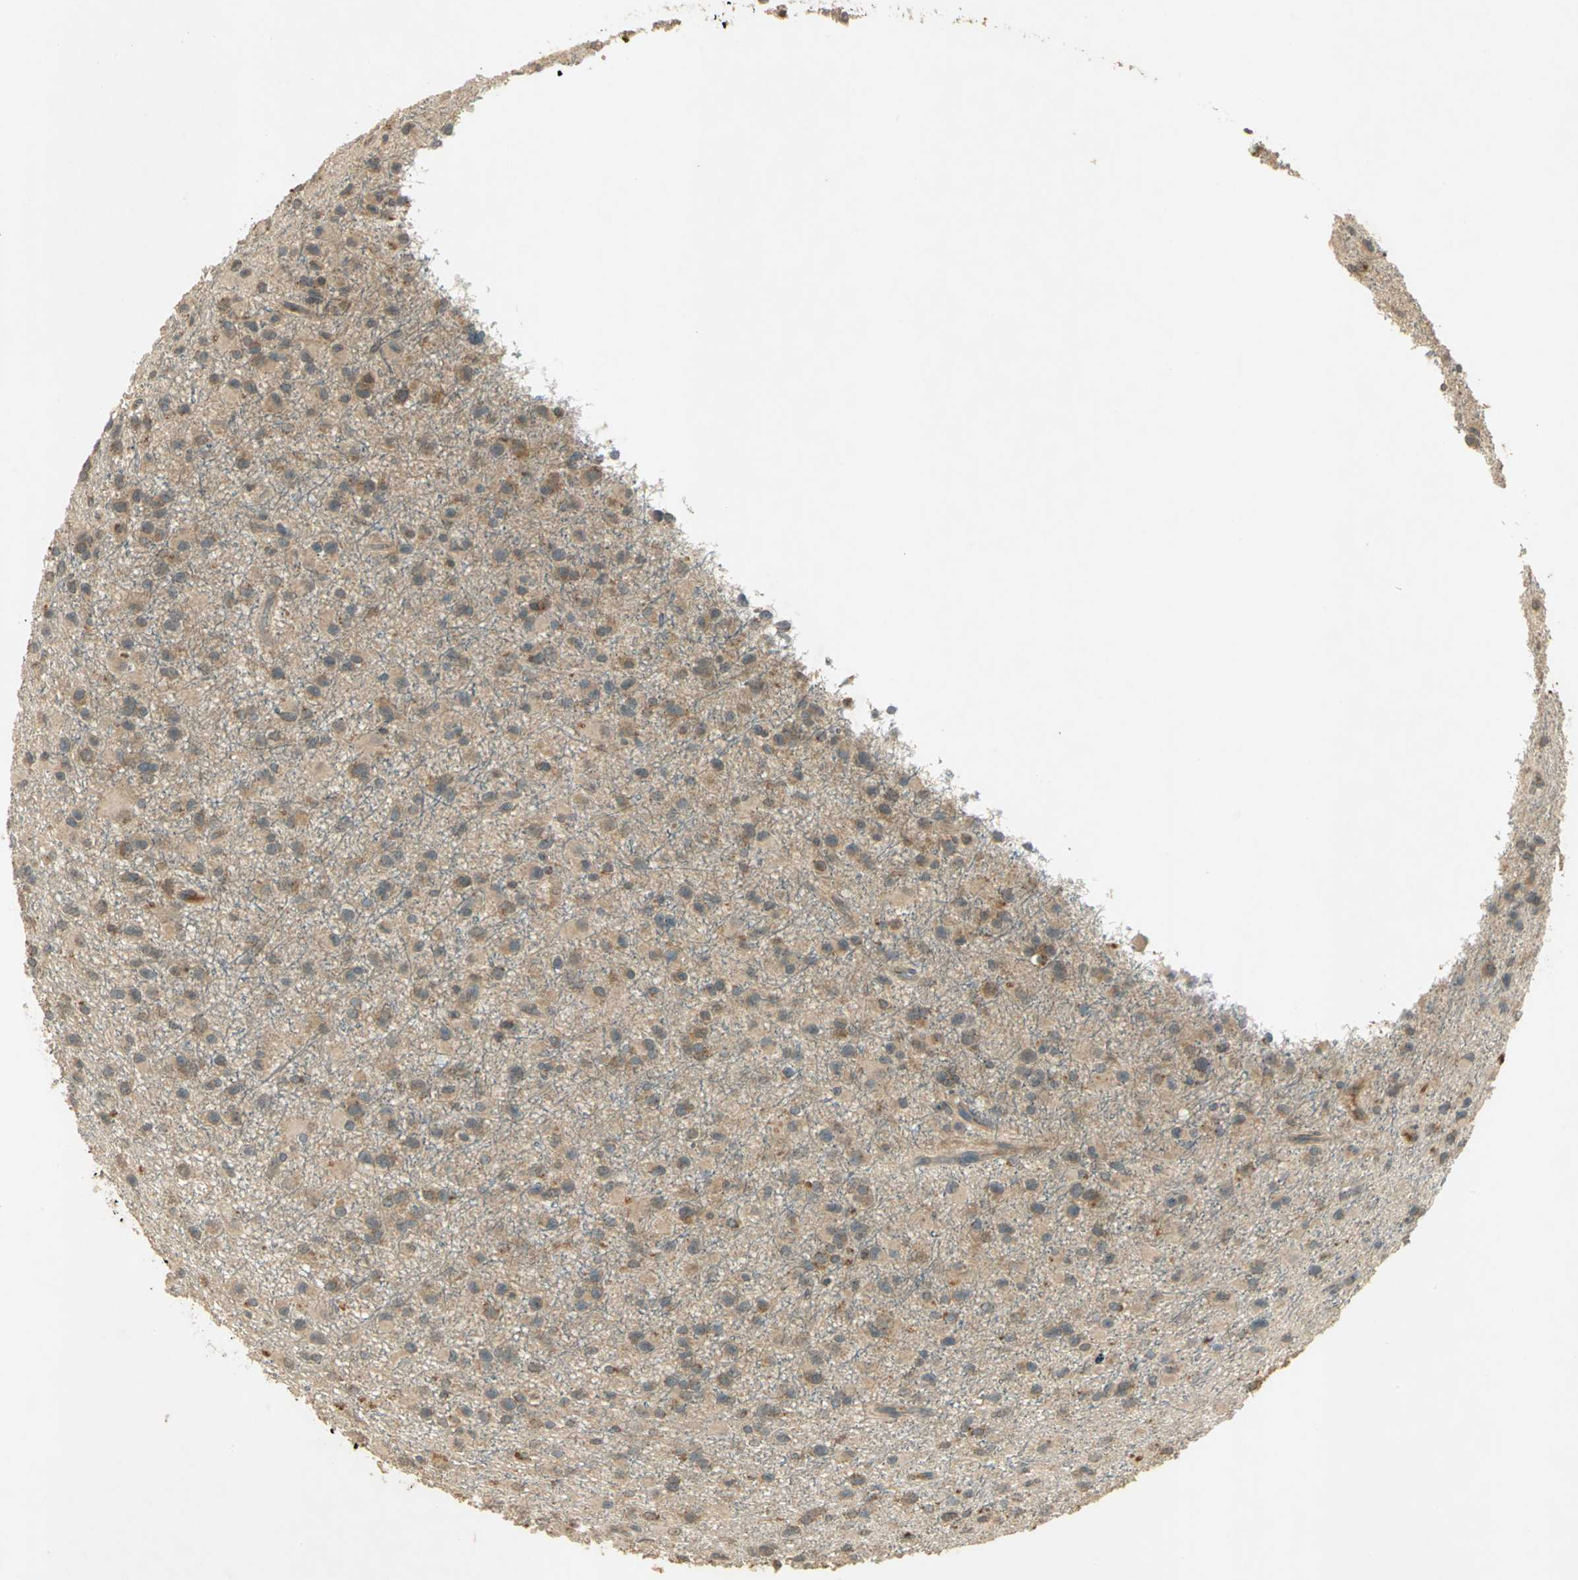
{"staining": {"intensity": "weak", "quantity": "<25%", "location": "cytoplasmic/membranous"}, "tissue": "glioma", "cell_type": "Tumor cells", "image_type": "cancer", "snomed": [{"axis": "morphology", "description": "Glioma, malignant, Low grade"}, {"axis": "topography", "description": "Brain"}], "caption": "The histopathology image displays no staining of tumor cells in glioma.", "gene": "KEAP1", "patient": {"sex": "male", "age": 42}}